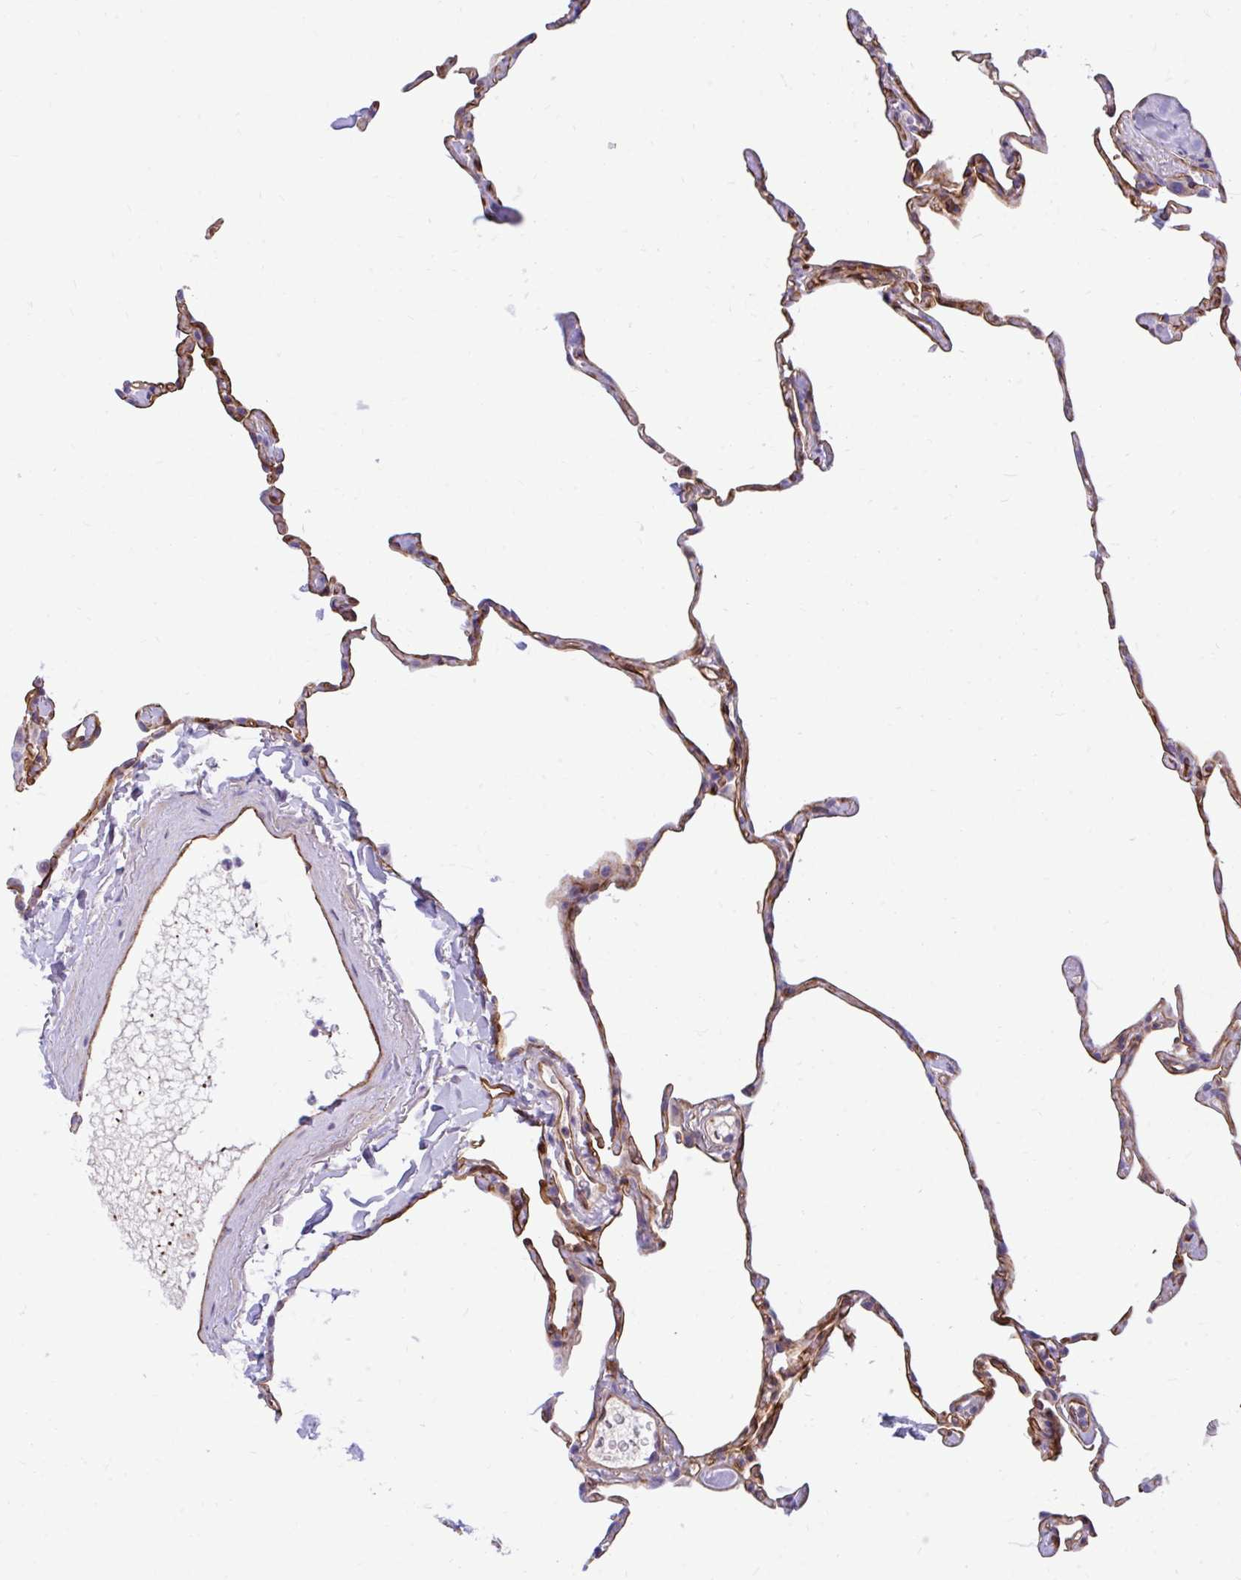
{"staining": {"intensity": "moderate", "quantity": ">75%", "location": "cytoplasmic/membranous"}, "tissue": "lung", "cell_type": "Alveolar cells", "image_type": "normal", "snomed": [{"axis": "morphology", "description": "Normal tissue, NOS"}, {"axis": "topography", "description": "Lung"}], "caption": "Protein expression analysis of normal human lung reveals moderate cytoplasmic/membranous expression in approximately >75% of alveolar cells. The protein of interest is shown in brown color, while the nuclei are stained blue.", "gene": "ESPNL", "patient": {"sex": "male", "age": 65}}